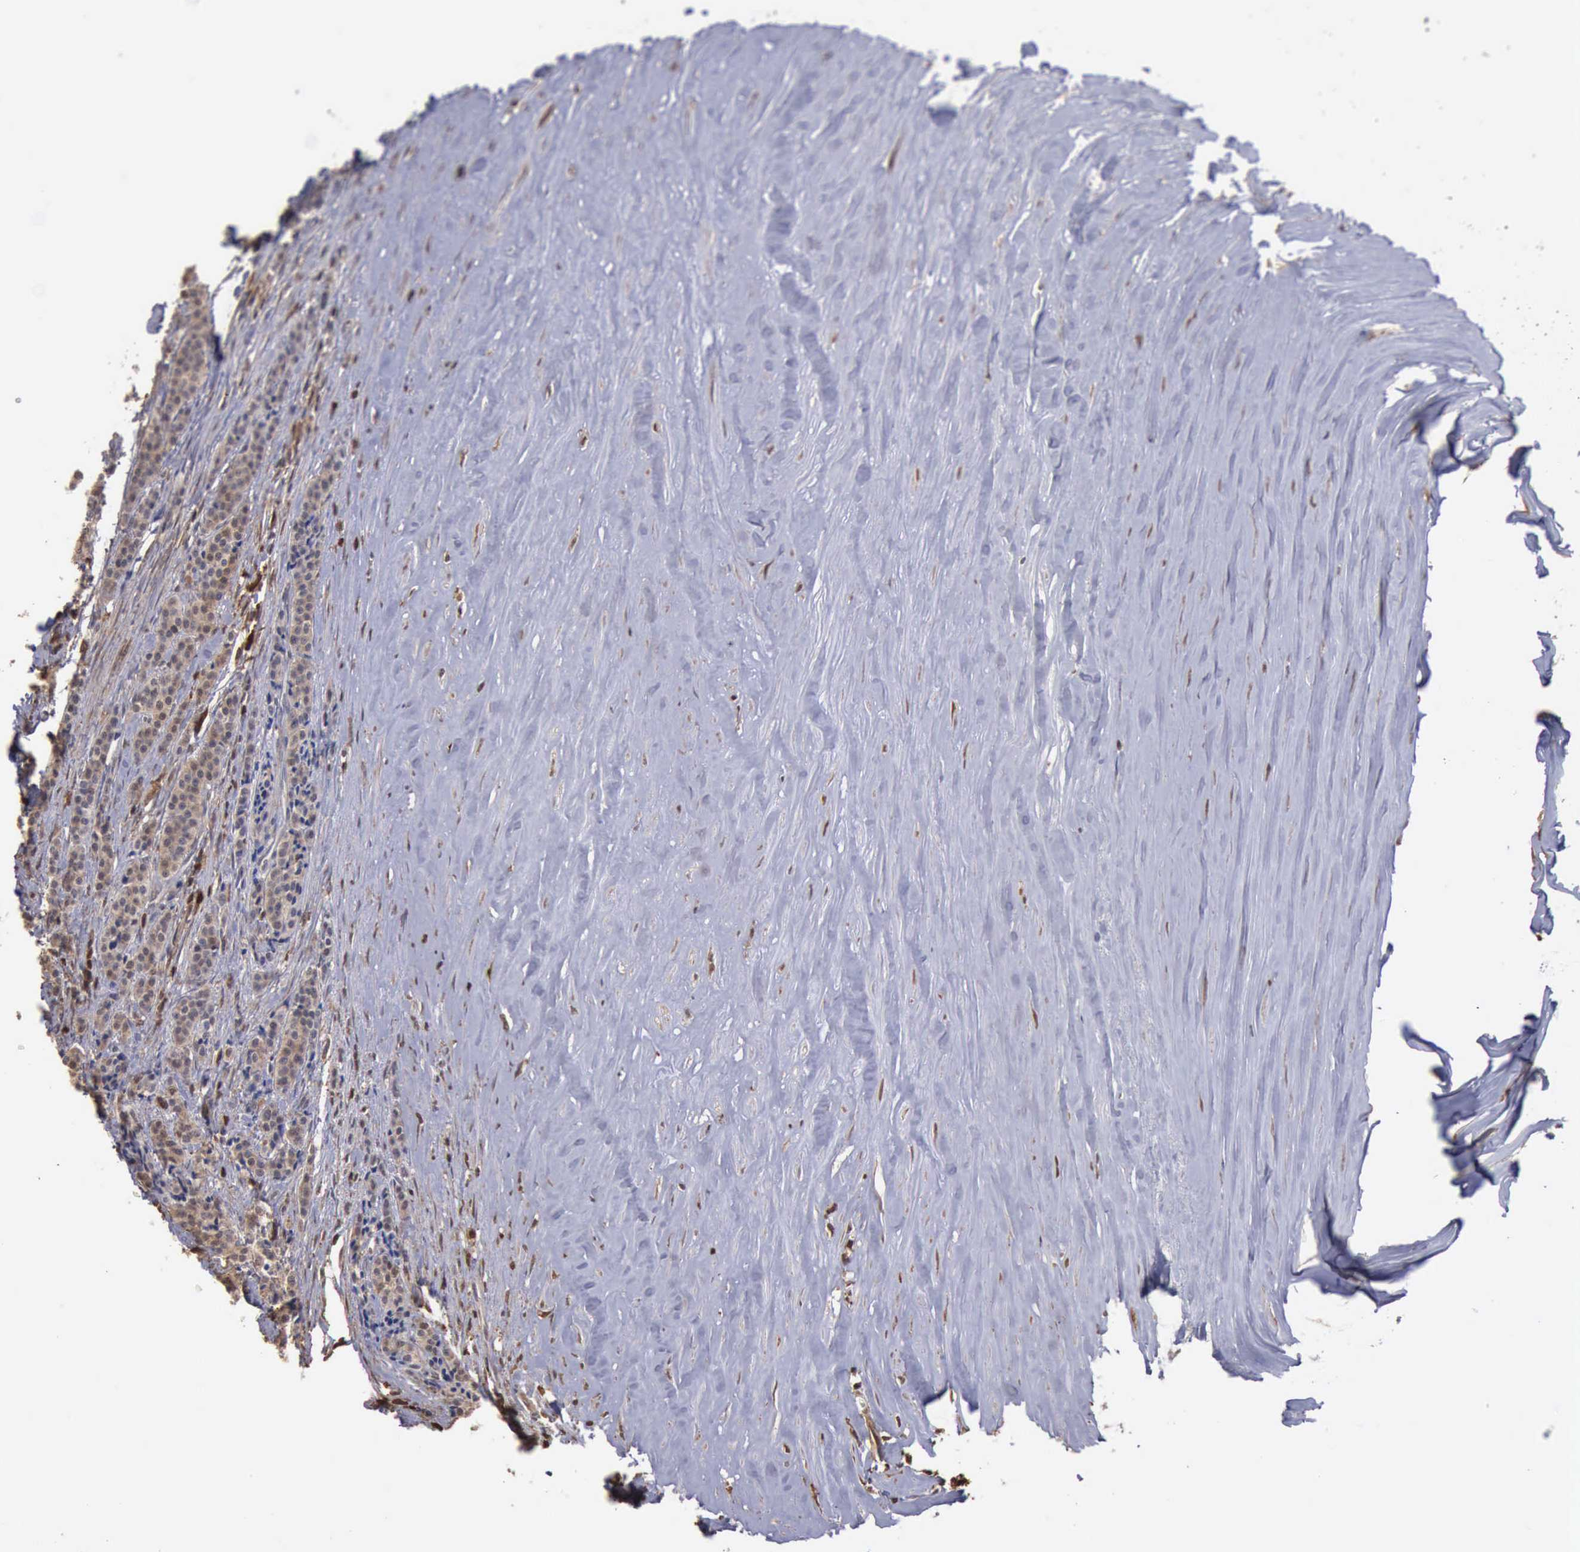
{"staining": {"intensity": "weak", "quantity": "<25%", "location": "cytoplasmic/membranous"}, "tissue": "carcinoid", "cell_type": "Tumor cells", "image_type": "cancer", "snomed": [{"axis": "morphology", "description": "Carcinoid, malignant, NOS"}, {"axis": "topography", "description": "Small intestine"}], "caption": "IHC histopathology image of neoplastic tissue: carcinoid (malignant) stained with DAB (3,3'-diaminobenzidine) reveals no significant protein staining in tumor cells.", "gene": "STAT1", "patient": {"sex": "male", "age": 63}}